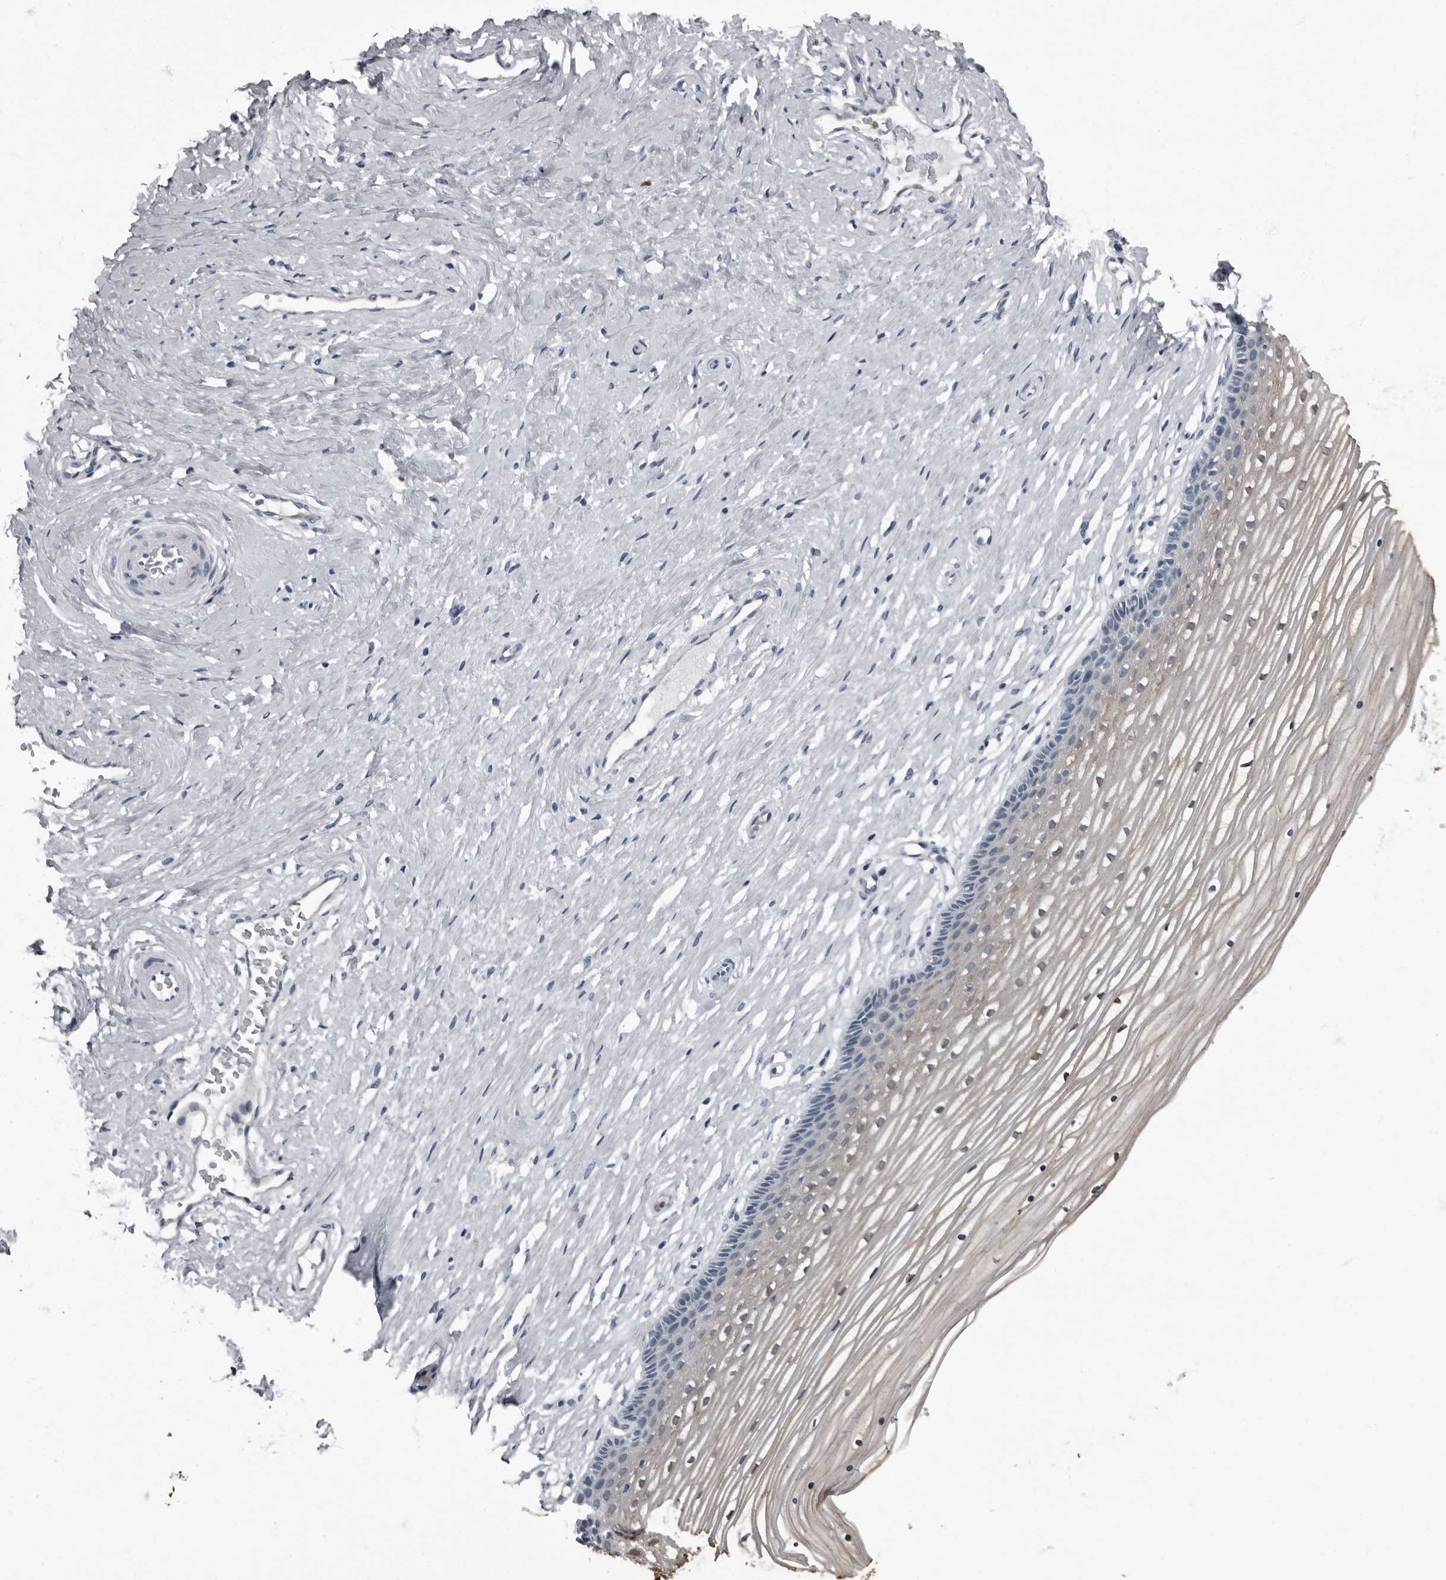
{"staining": {"intensity": "moderate", "quantity": "25%-75%", "location": "cytoplasmic/membranous"}, "tissue": "vagina", "cell_type": "Squamous epithelial cells", "image_type": "normal", "snomed": [{"axis": "morphology", "description": "Normal tissue, NOS"}, {"axis": "topography", "description": "Vagina"}, {"axis": "topography", "description": "Cervix"}], "caption": "Benign vagina was stained to show a protein in brown. There is medium levels of moderate cytoplasmic/membranous staining in approximately 25%-75% of squamous epithelial cells. The protein is shown in brown color, while the nuclei are stained blue.", "gene": "TPD52L1", "patient": {"sex": "female", "age": 40}}